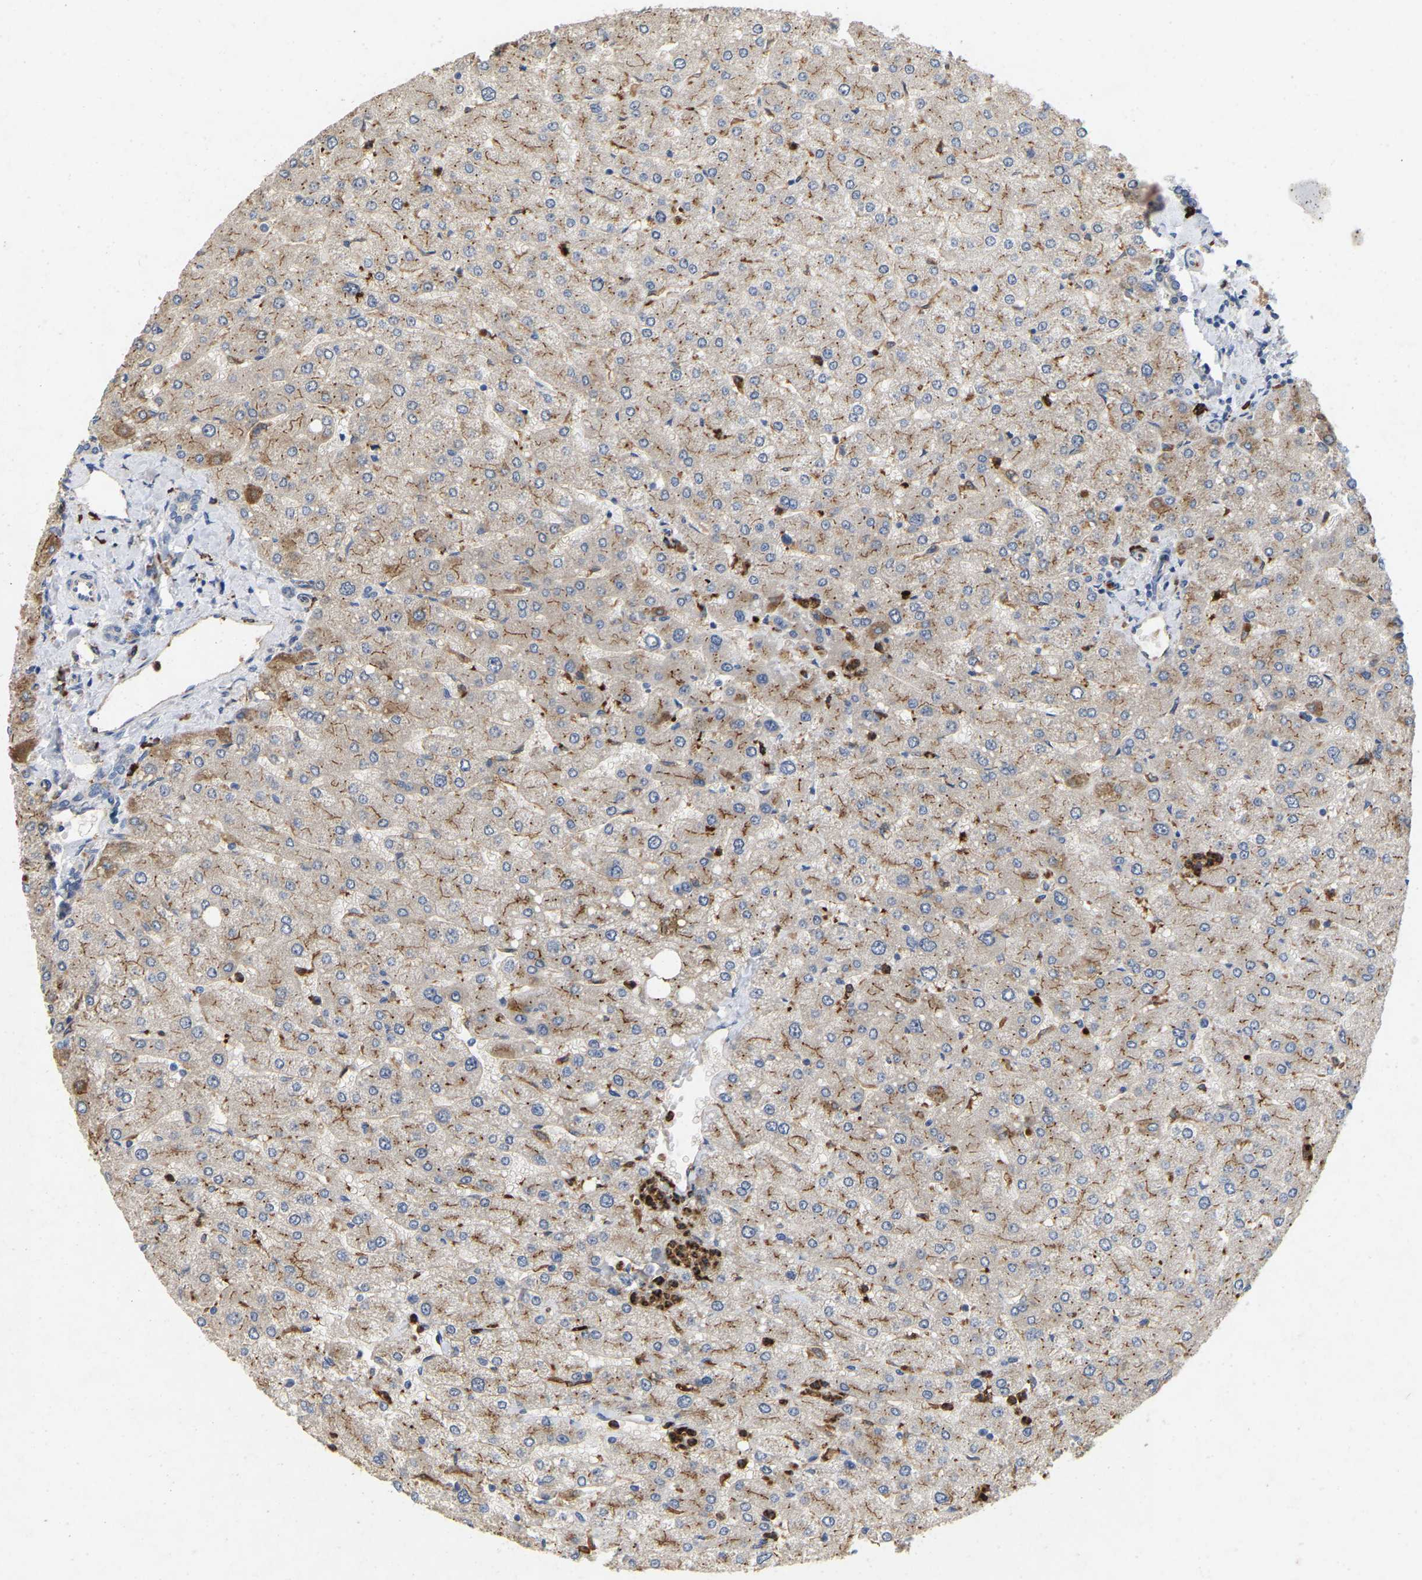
{"staining": {"intensity": "moderate", "quantity": "25%-75%", "location": "cytoplasmic/membranous"}, "tissue": "liver", "cell_type": "Cholangiocytes", "image_type": "normal", "snomed": [{"axis": "morphology", "description": "Normal tissue, NOS"}, {"axis": "topography", "description": "Liver"}], "caption": "Liver stained with DAB IHC displays medium levels of moderate cytoplasmic/membranous staining in about 25%-75% of cholangiocytes. Using DAB (brown) and hematoxylin (blue) stains, captured at high magnification using brightfield microscopy.", "gene": "RHEB", "patient": {"sex": "male", "age": 55}}